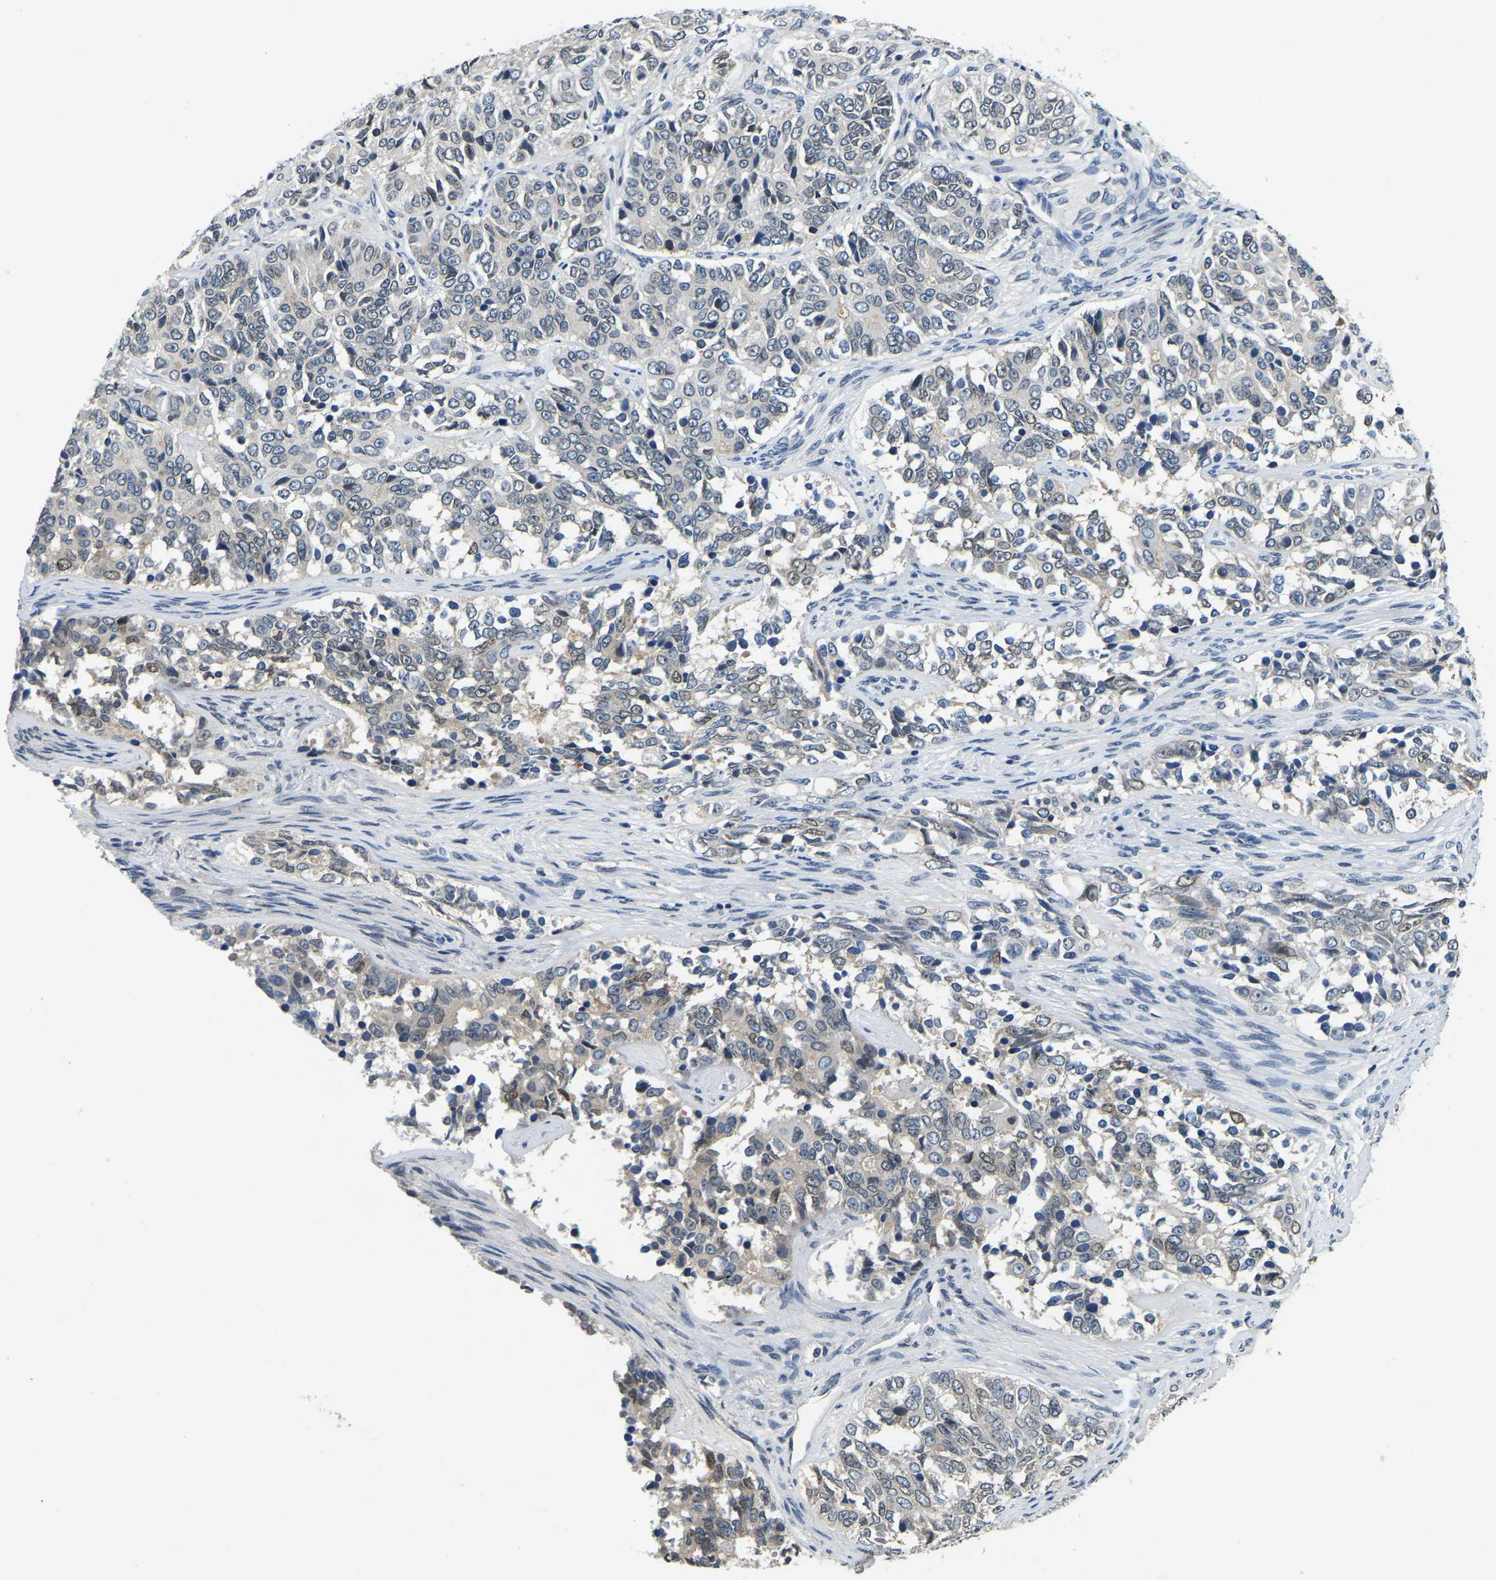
{"staining": {"intensity": "weak", "quantity": "<25%", "location": "cytoplasmic/membranous"}, "tissue": "ovarian cancer", "cell_type": "Tumor cells", "image_type": "cancer", "snomed": [{"axis": "morphology", "description": "Carcinoma, endometroid"}, {"axis": "topography", "description": "Ovary"}], "caption": "Tumor cells are negative for brown protein staining in ovarian cancer.", "gene": "RANBP2", "patient": {"sex": "female", "age": 51}}